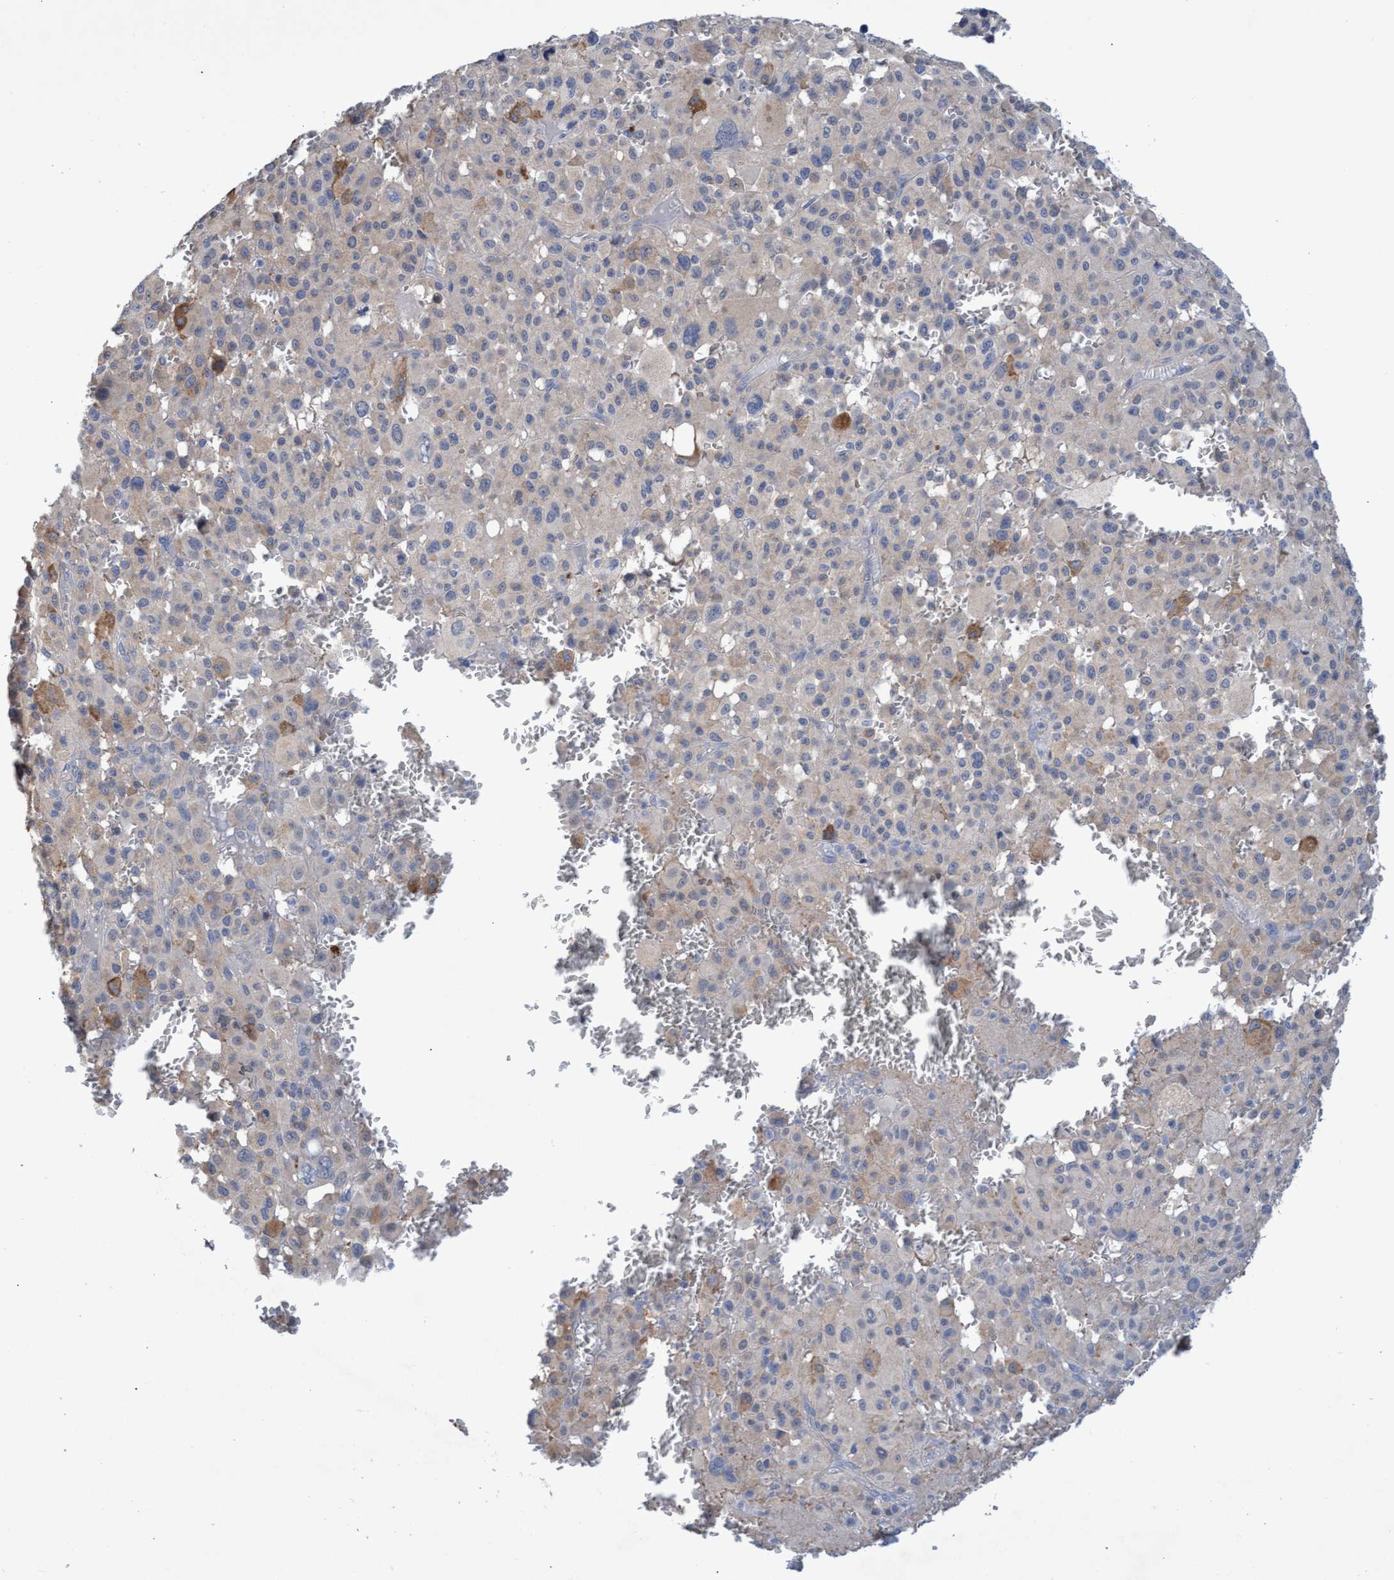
{"staining": {"intensity": "weak", "quantity": "<25%", "location": "cytoplasmic/membranous"}, "tissue": "melanoma", "cell_type": "Tumor cells", "image_type": "cancer", "snomed": [{"axis": "morphology", "description": "Malignant melanoma, Metastatic site"}, {"axis": "topography", "description": "Skin"}], "caption": "Malignant melanoma (metastatic site) was stained to show a protein in brown. There is no significant staining in tumor cells. The staining was performed using DAB (3,3'-diaminobenzidine) to visualize the protein expression in brown, while the nuclei were stained in blue with hematoxylin (Magnification: 20x).", "gene": "SVEP1", "patient": {"sex": "female", "age": 74}}